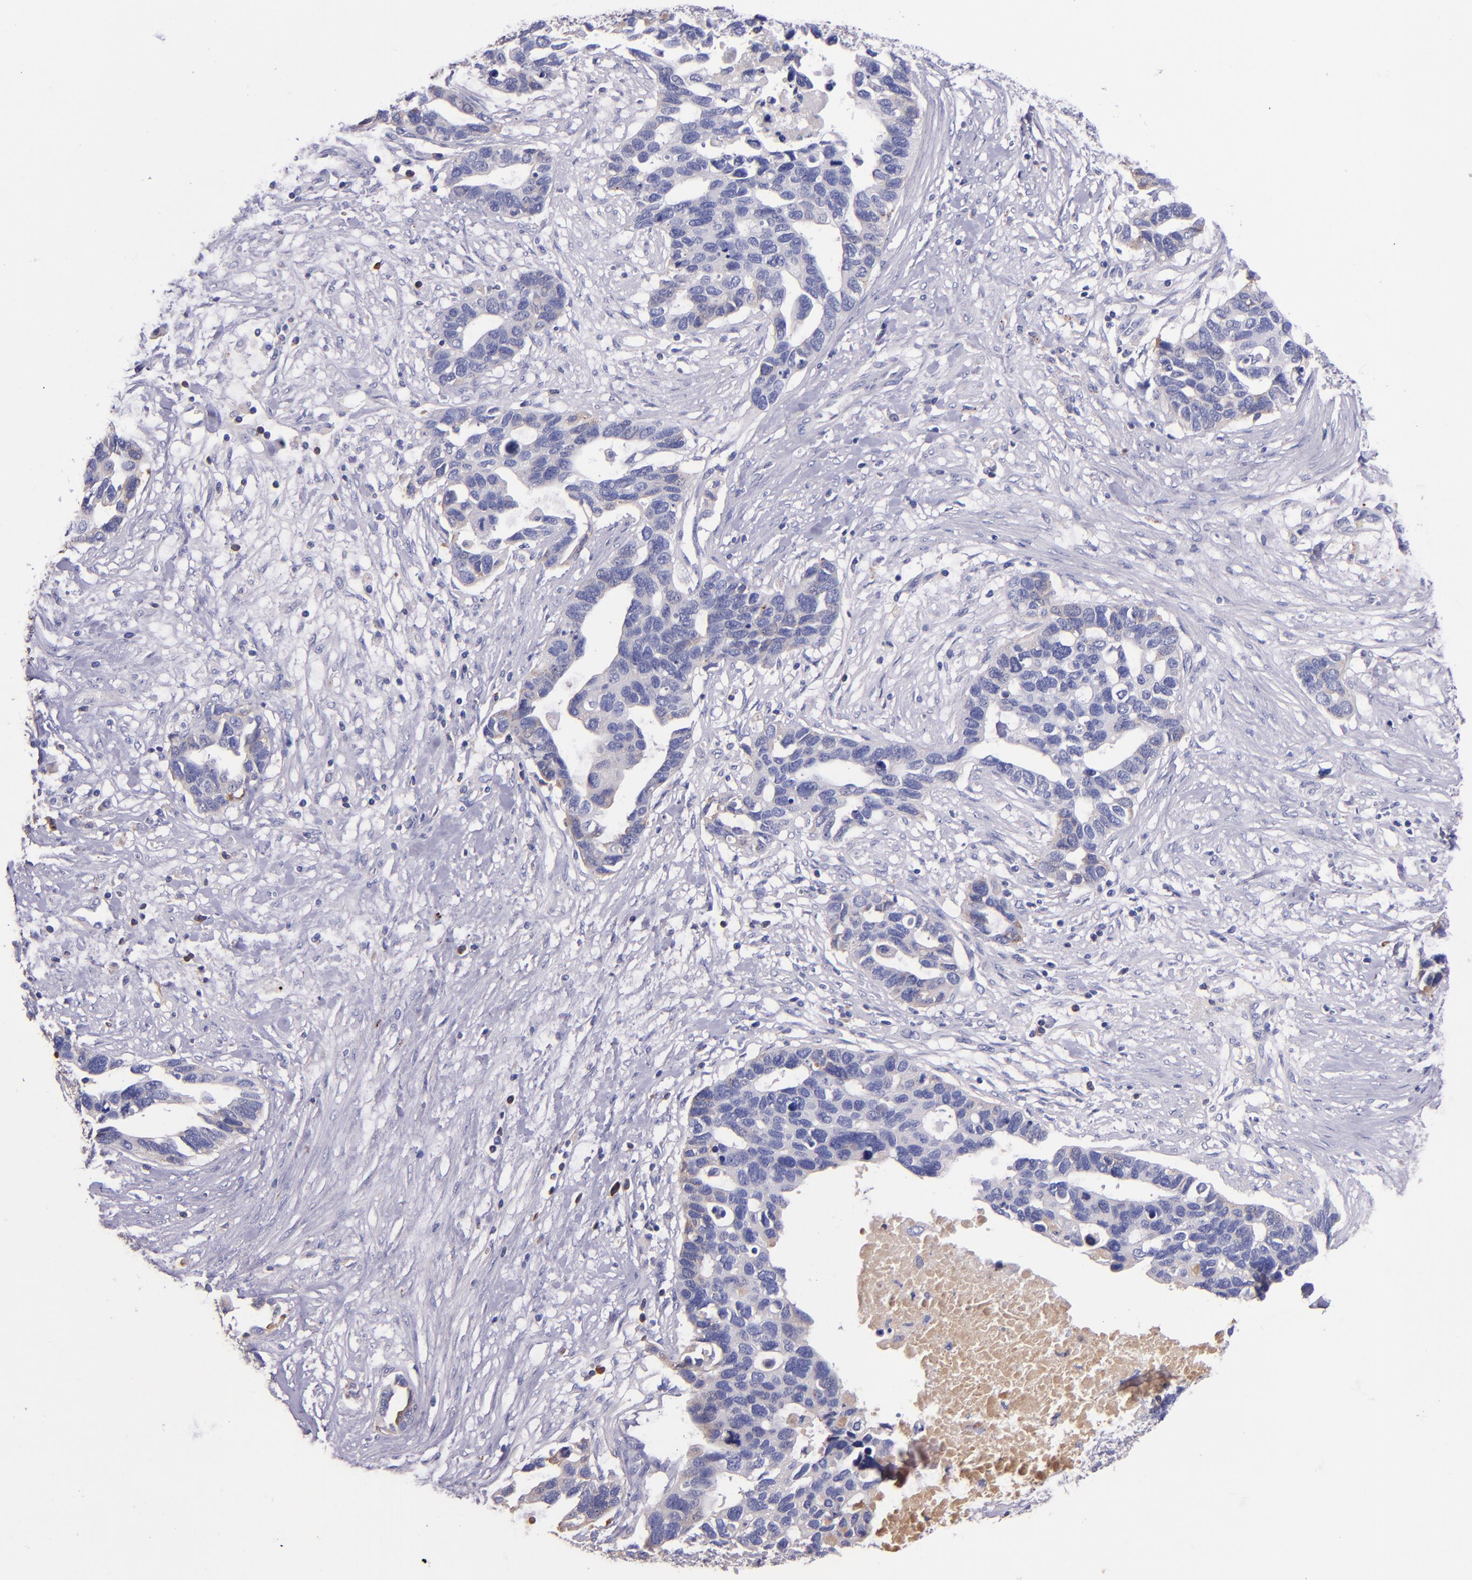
{"staining": {"intensity": "weak", "quantity": "<25%", "location": "cytoplasmic/membranous"}, "tissue": "ovarian cancer", "cell_type": "Tumor cells", "image_type": "cancer", "snomed": [{"axis": "morphology", "description": "Cystadenocarcinoma, serous, NOS"}, {"axis": "topography", "description": "Ovary"}], "caption": "Ovarian cancer was stained to show a protein in brown. There is no significant staining in tumor cells.", "gene": "KNG1", "patient": {"sex": "female", "age": 54}}